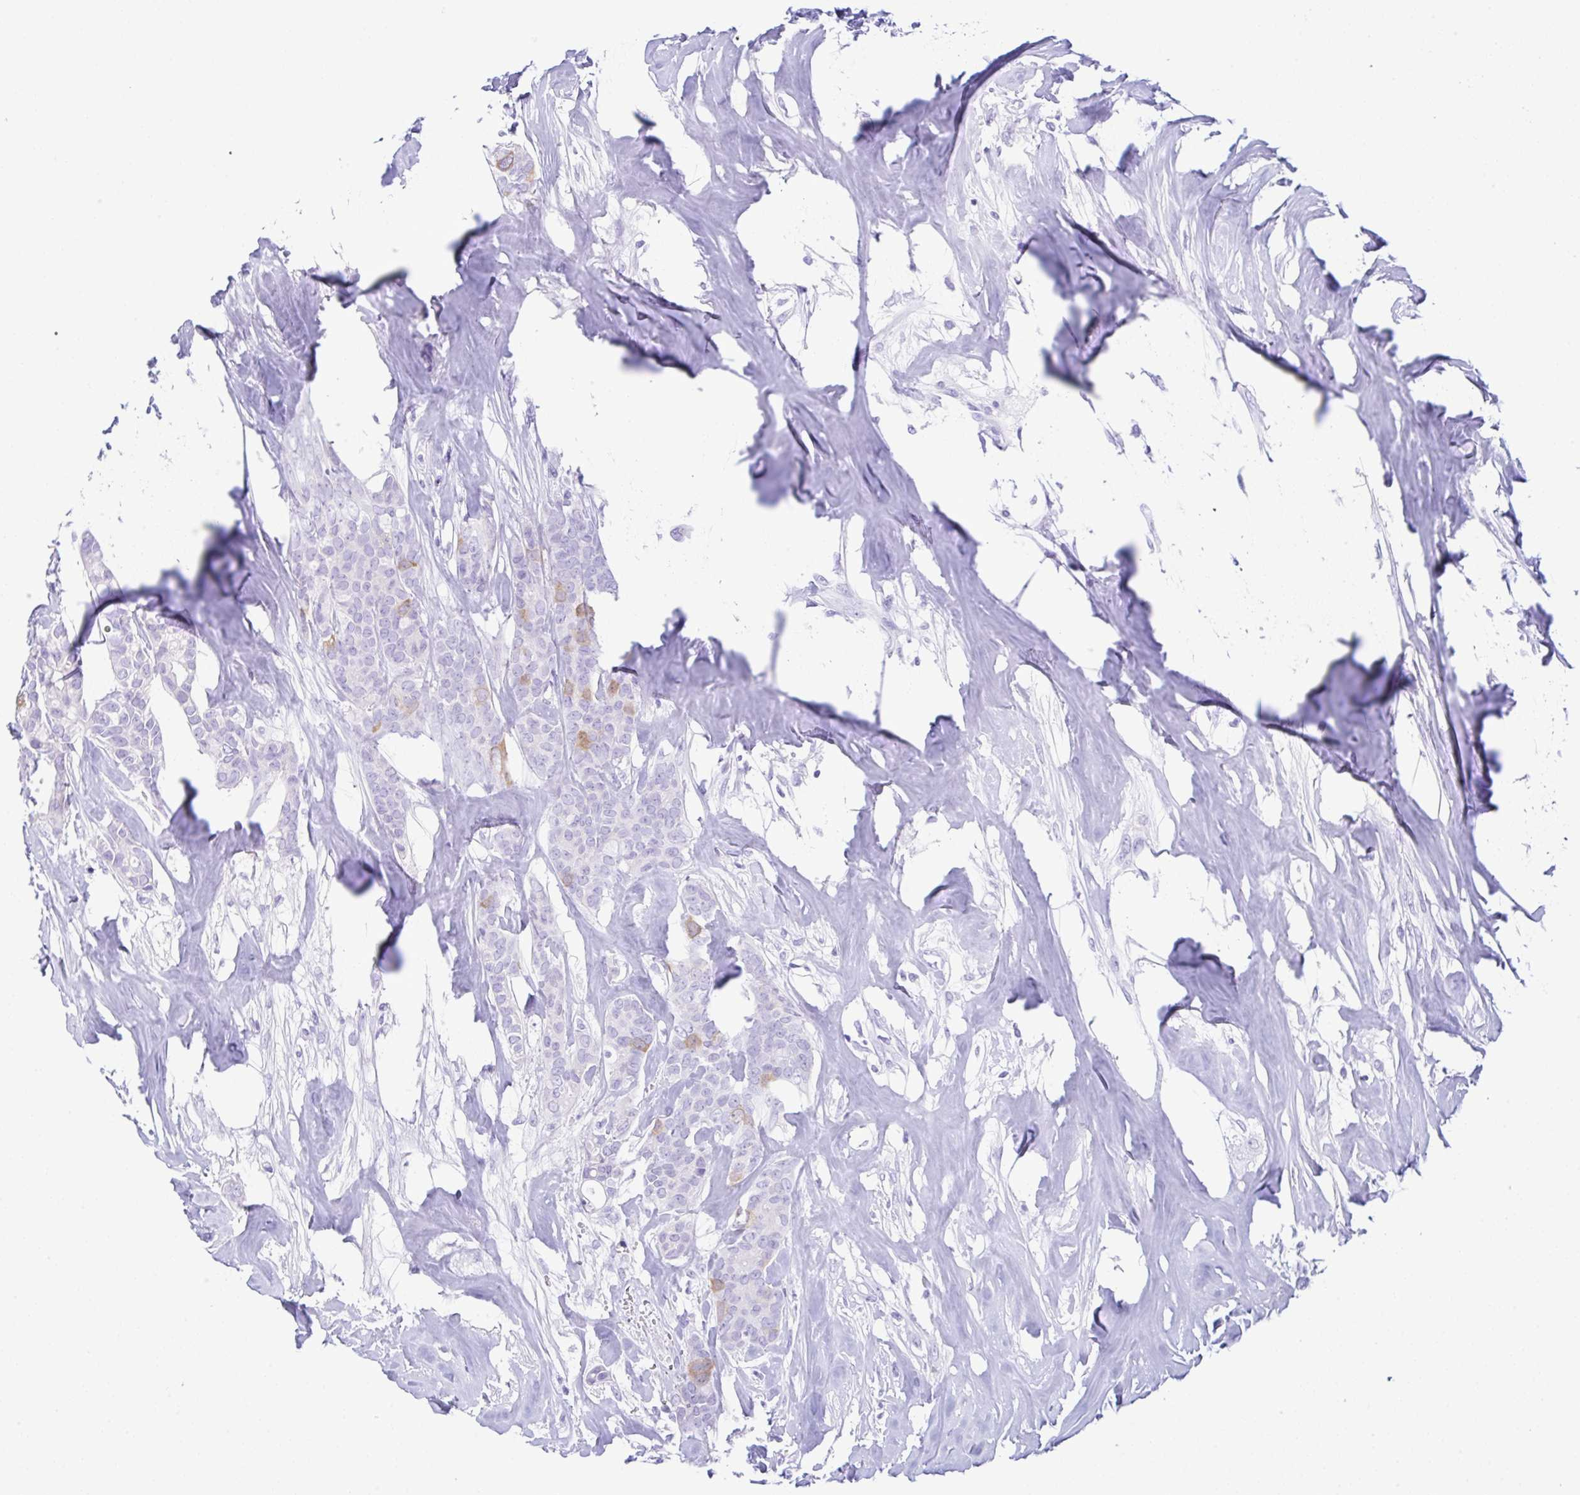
{"staining": {"intensity": "moderate", "quantity": "<25%", "location": "cytoplasmic/membranous"}, "tissue": "breast cancer", "cell_type": "Tumor cells", "image_type": "cancer", "snomed": [{"axis": "morphology", "description": "Duct carcinoma"}, {"axis": "topography", "description": "Breast"}], "caption": "Breast intraductal carcinoma was stained to show a protein in brown. There is low levels of moderate cytoplasmic/membranous expression in approximately <25% of tumor cells.", "gene": "RRM2", "patient": {"sex": "female", "age": 84}}